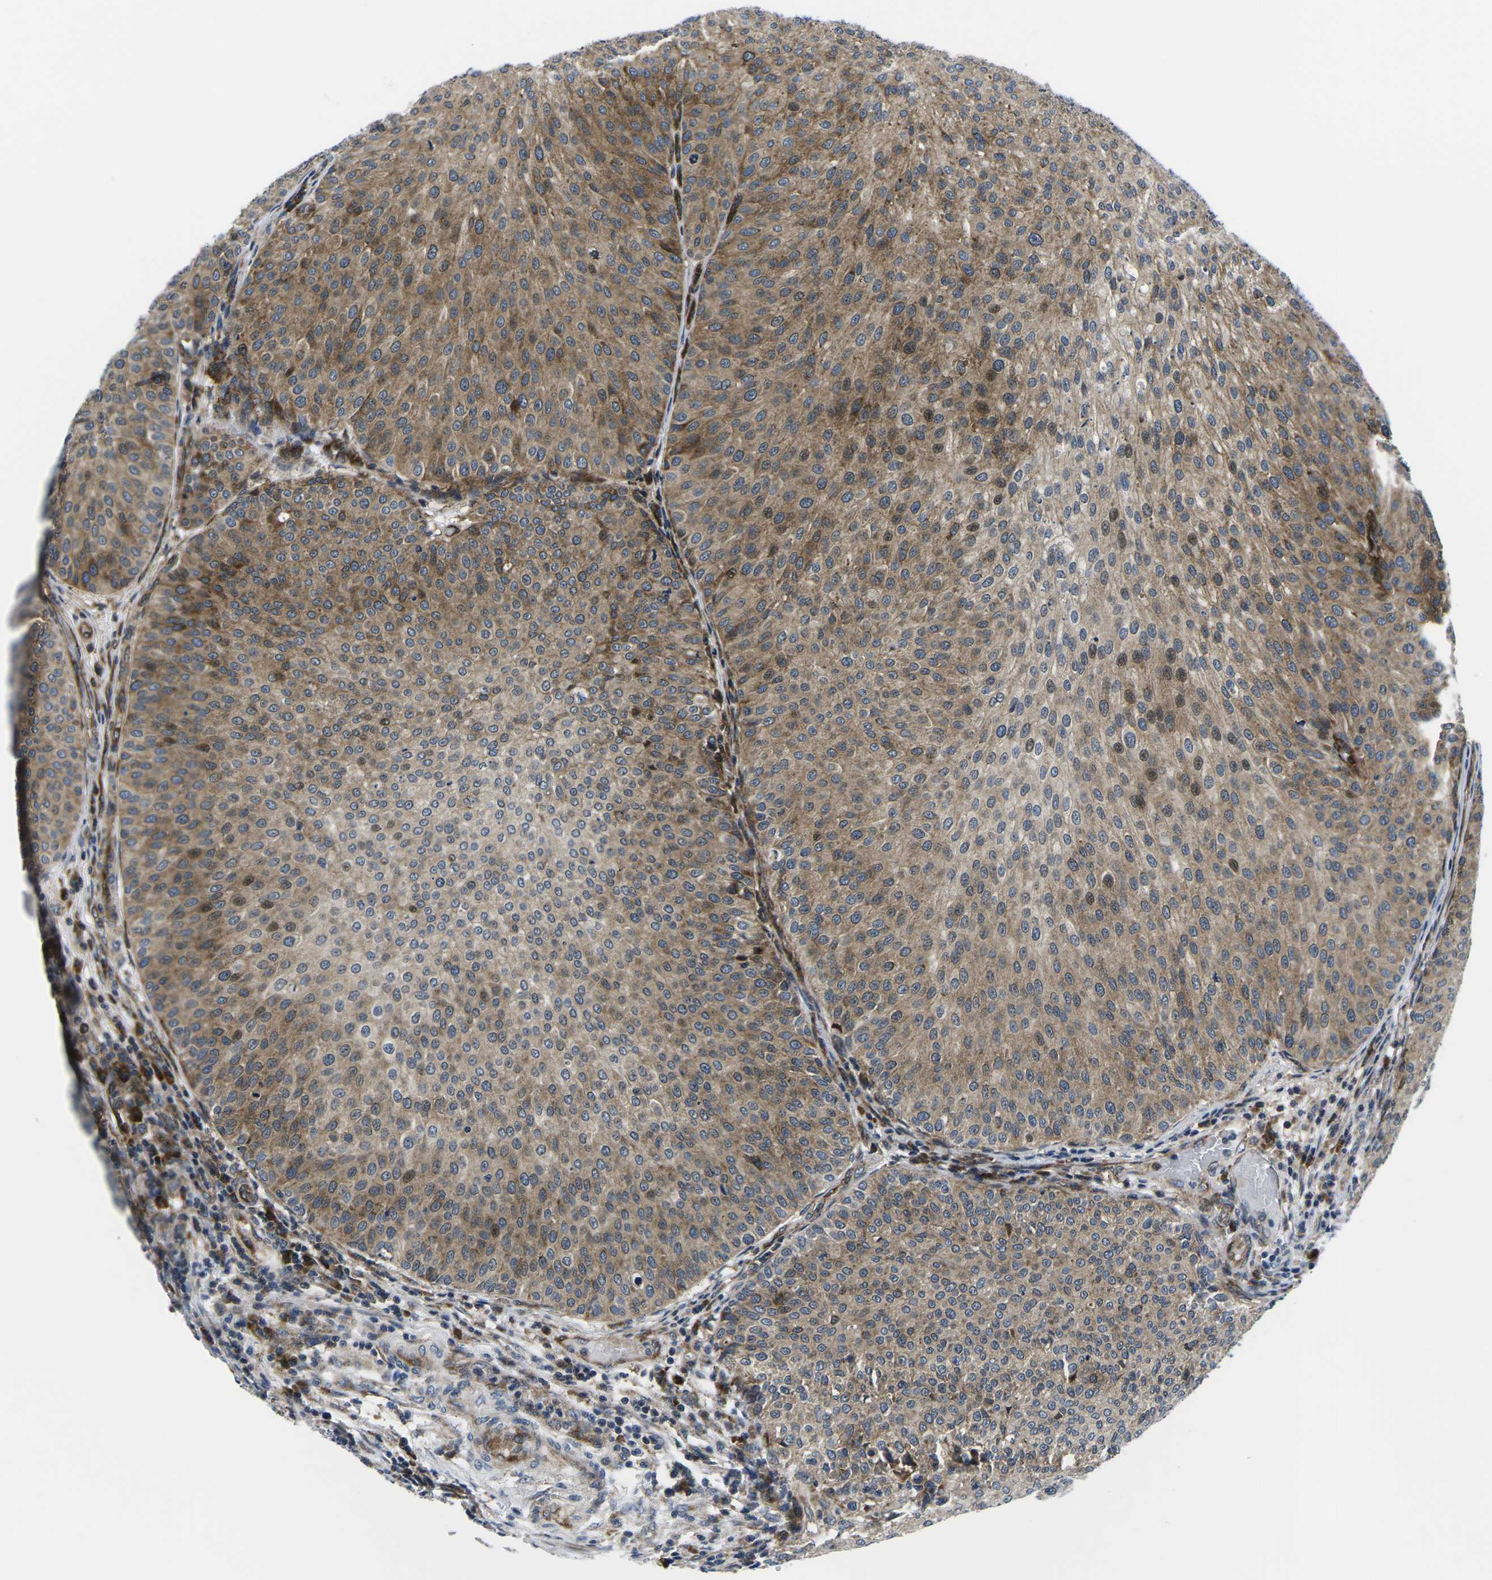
{"staining": {"intensity": "moderate", "quantity": ">75%", "location": "cytoplasmic/membranous,nuclear"}, "tissue": "urothelial cancer", "cell_type": "Tumor cells", "image_type": "cancer", "snomed": [{"axis": "morphology", "description": "Urothelial carcinoma, Low grade"}, {"axis": "topography", "description": "Smooth muscle"}, {"axis": "topography", "description": "Urinary bladder"}], "caption": "A histopathology image of urothelial carcinoma (low-grade) stained for a protein displays moderate cytoplasmic/membranous and nuclear brown staining in tumor cells.", "gene": "EIF4E", "patient": {"sex": "male", "age": 60}}